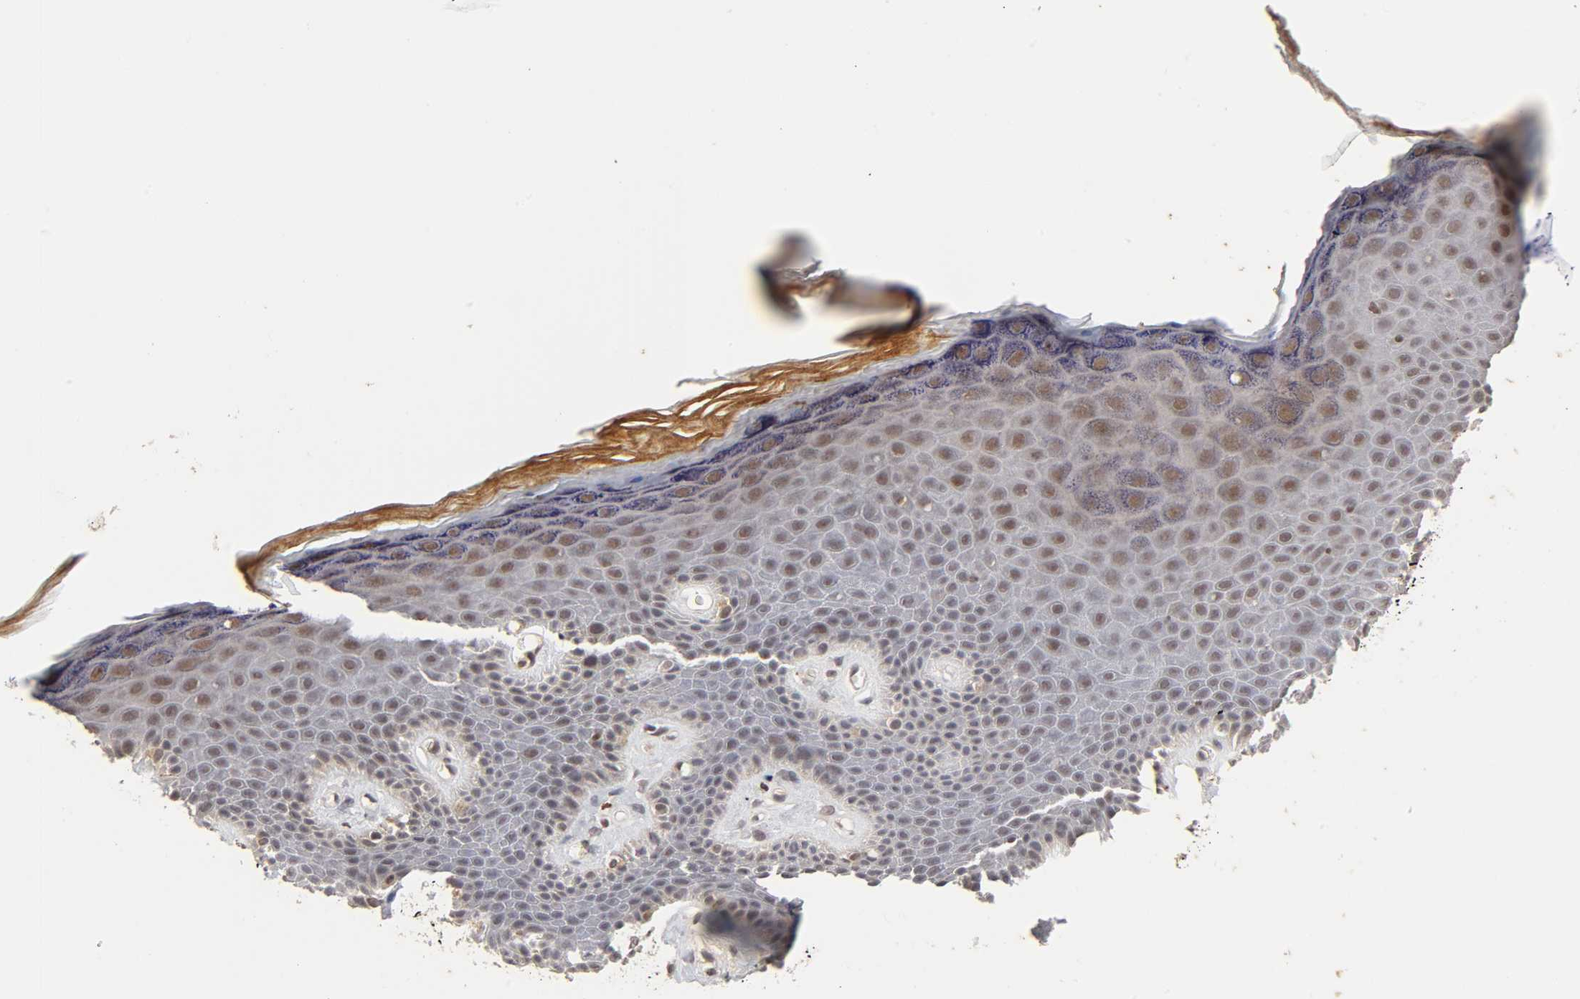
{"staining": {"intensity": "moderate", "quantity": ">75%", "location": "nuclear"}, "tissue": "skin", "cell_type": "Epidermal cells", "image_type": "normal", "snomed": [{"axis": "morphology", "description": "Normal tissue, NOS"}, {"axis": "topography", "description": "Anal"}], "caption": "Normal skin displays moderate nuclear expression in about >75% of epidermal cells.", "gene": "EP300", "patient": {"sex": "female", "age": 46}}